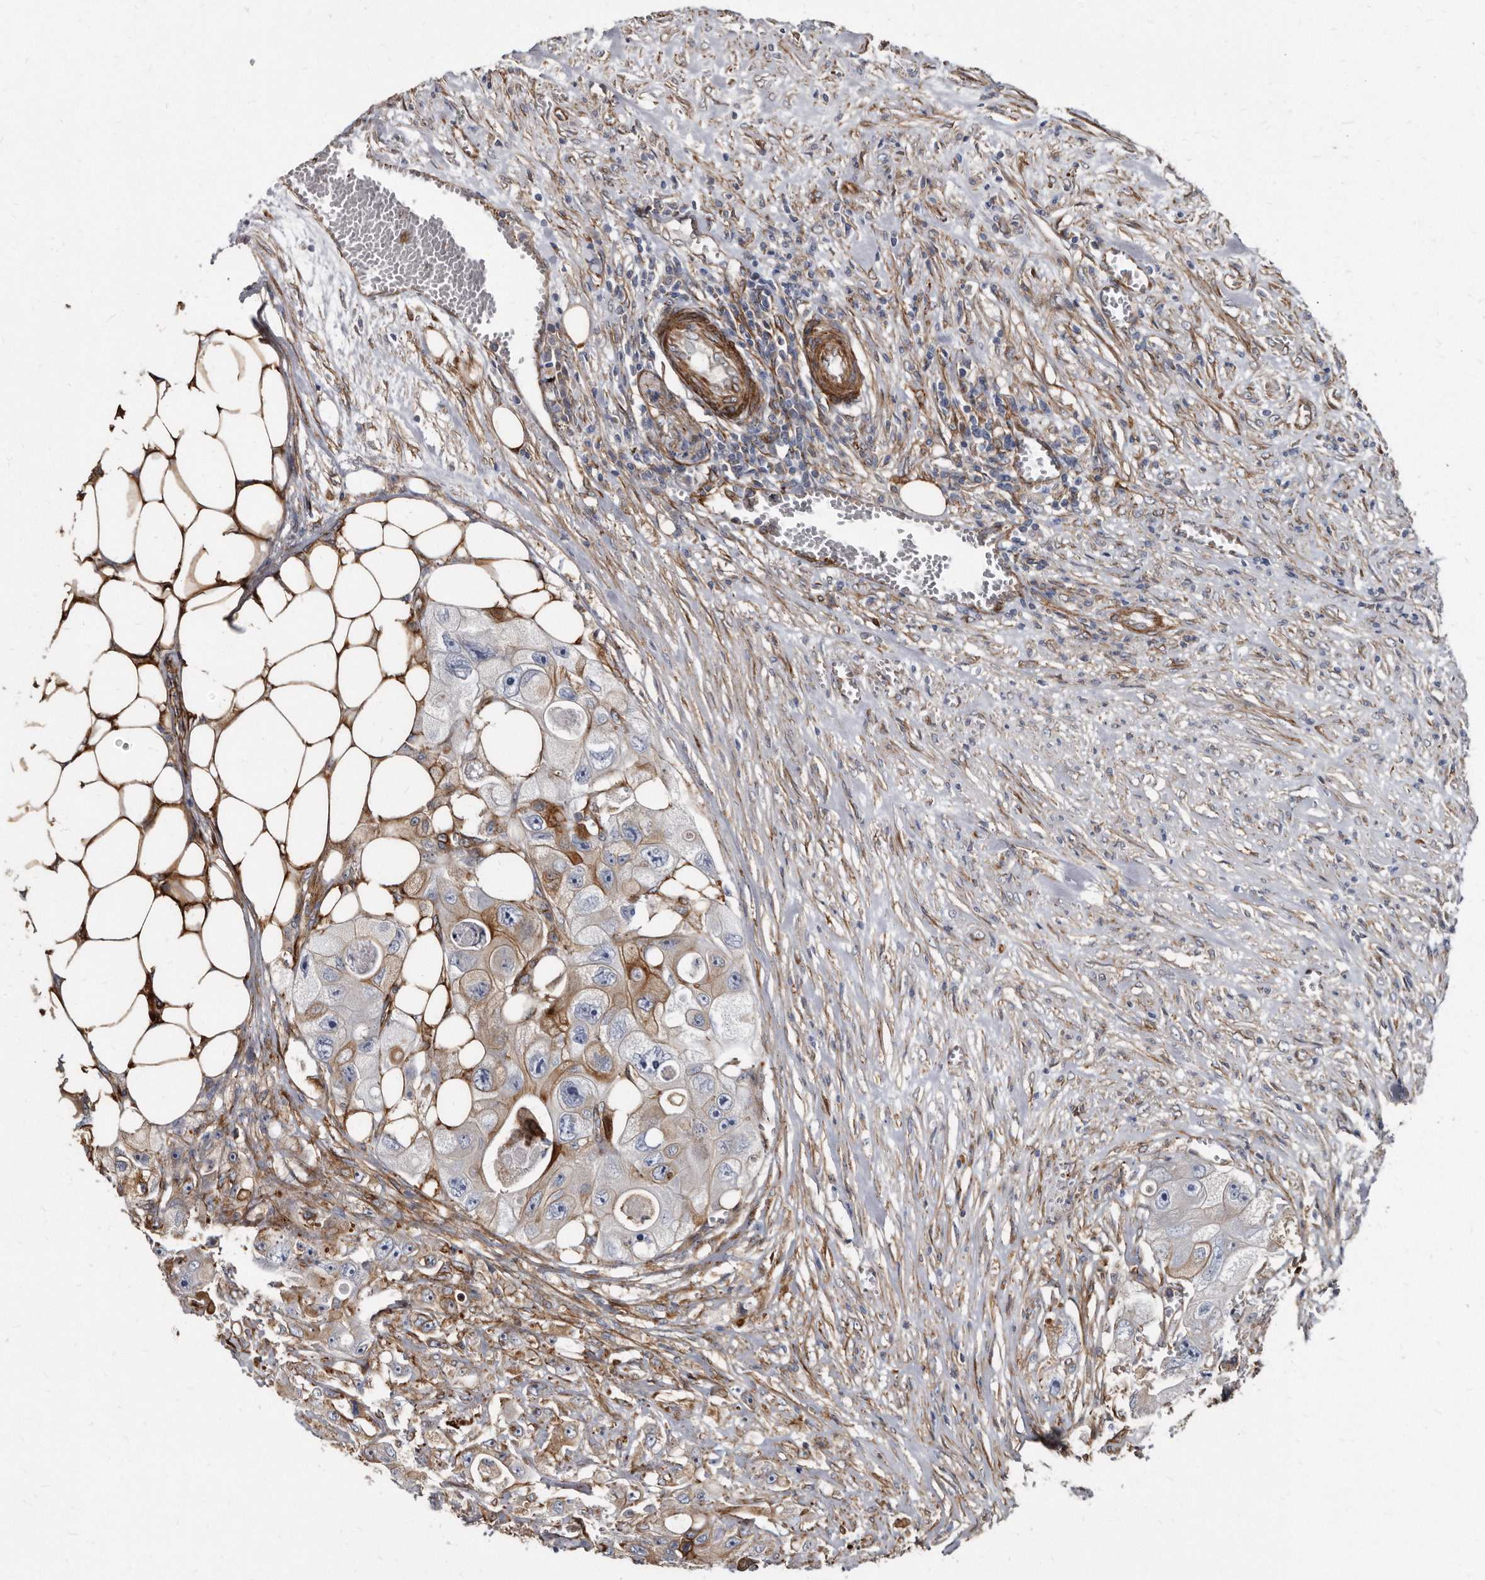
{"staining": {"intensity": "moderate", "quantity": "<25%", "location": "cytoplasmic/membranous"}, "tissue": "colorectal cancer", "cell_type": "Tumor cells", "image_type": "cancer", "snomed": [{"axis": "morphology", "description": "Adenocarcinoma, NOS"}, {"axis": "topography", "description": "Colon"}], "caption": "Immunohistochemical staining of human colorectal cancer (adenocarcinoma) demonstrates low levels of moderate cytoplasmic/membranous protein positivity in about <25% of tumor cells. Ihc stains the protein in brown and the nuclei are stained blue.", "gene": "KCTD20", "patient": {"sex": "female", "age": 46}}